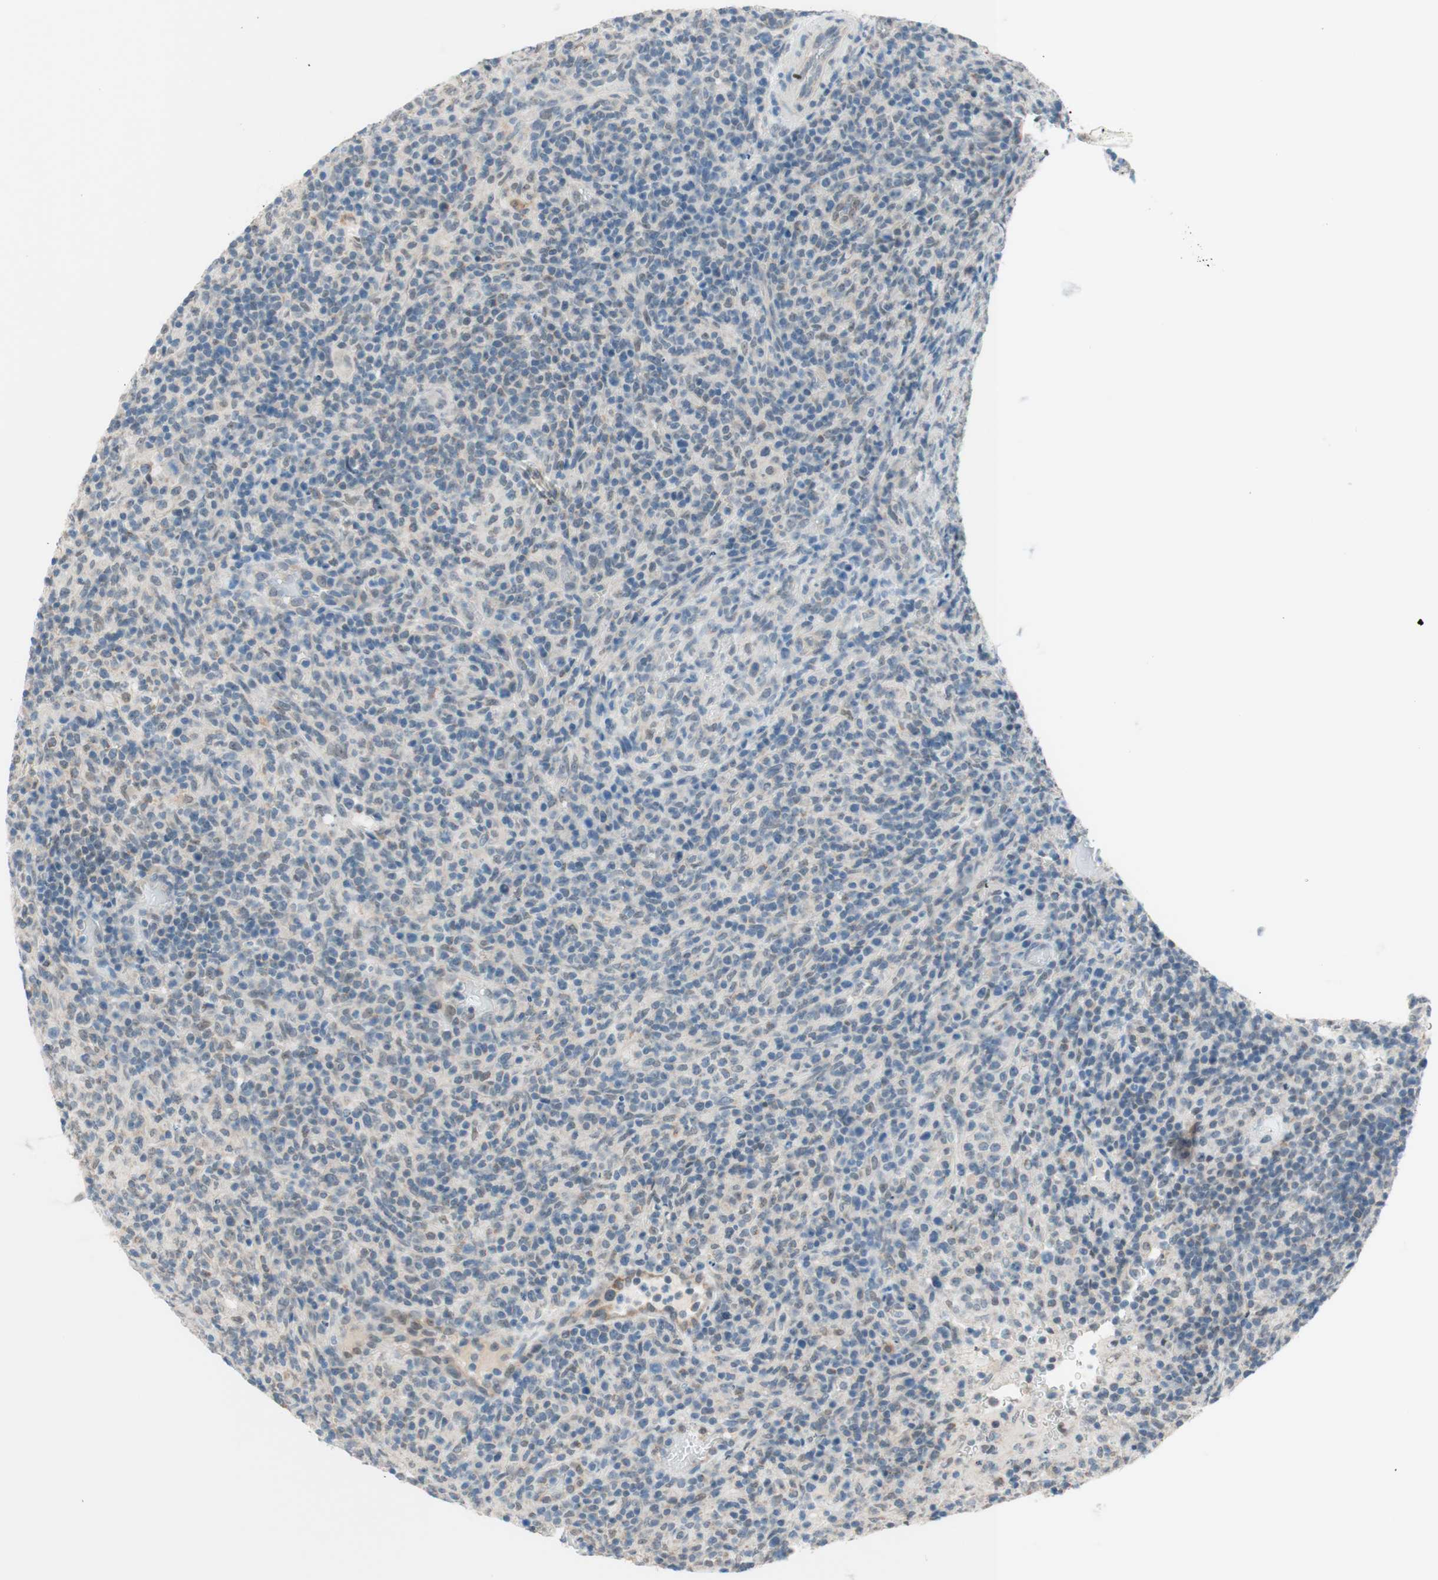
{"staining": {"intensity": "weak", "quantity": "<25%", "location": "nuclear"}, "tissue": "lymphoma", "cell_type": "Tumor cells", "image_type": "cancer", "snomed": [{"axis": "morphology", "description": "Malignant lymphoma, non-Hodgkin's type, High grade"}, {"axis": "topography", "description": "Lymph node"}], "caption": "Immunohistochemical staining of human lymphoma demonstrates no significant staining in tumor cells.", "gene": "JPH1", "patient": {"sex": "female", "age": 76}}